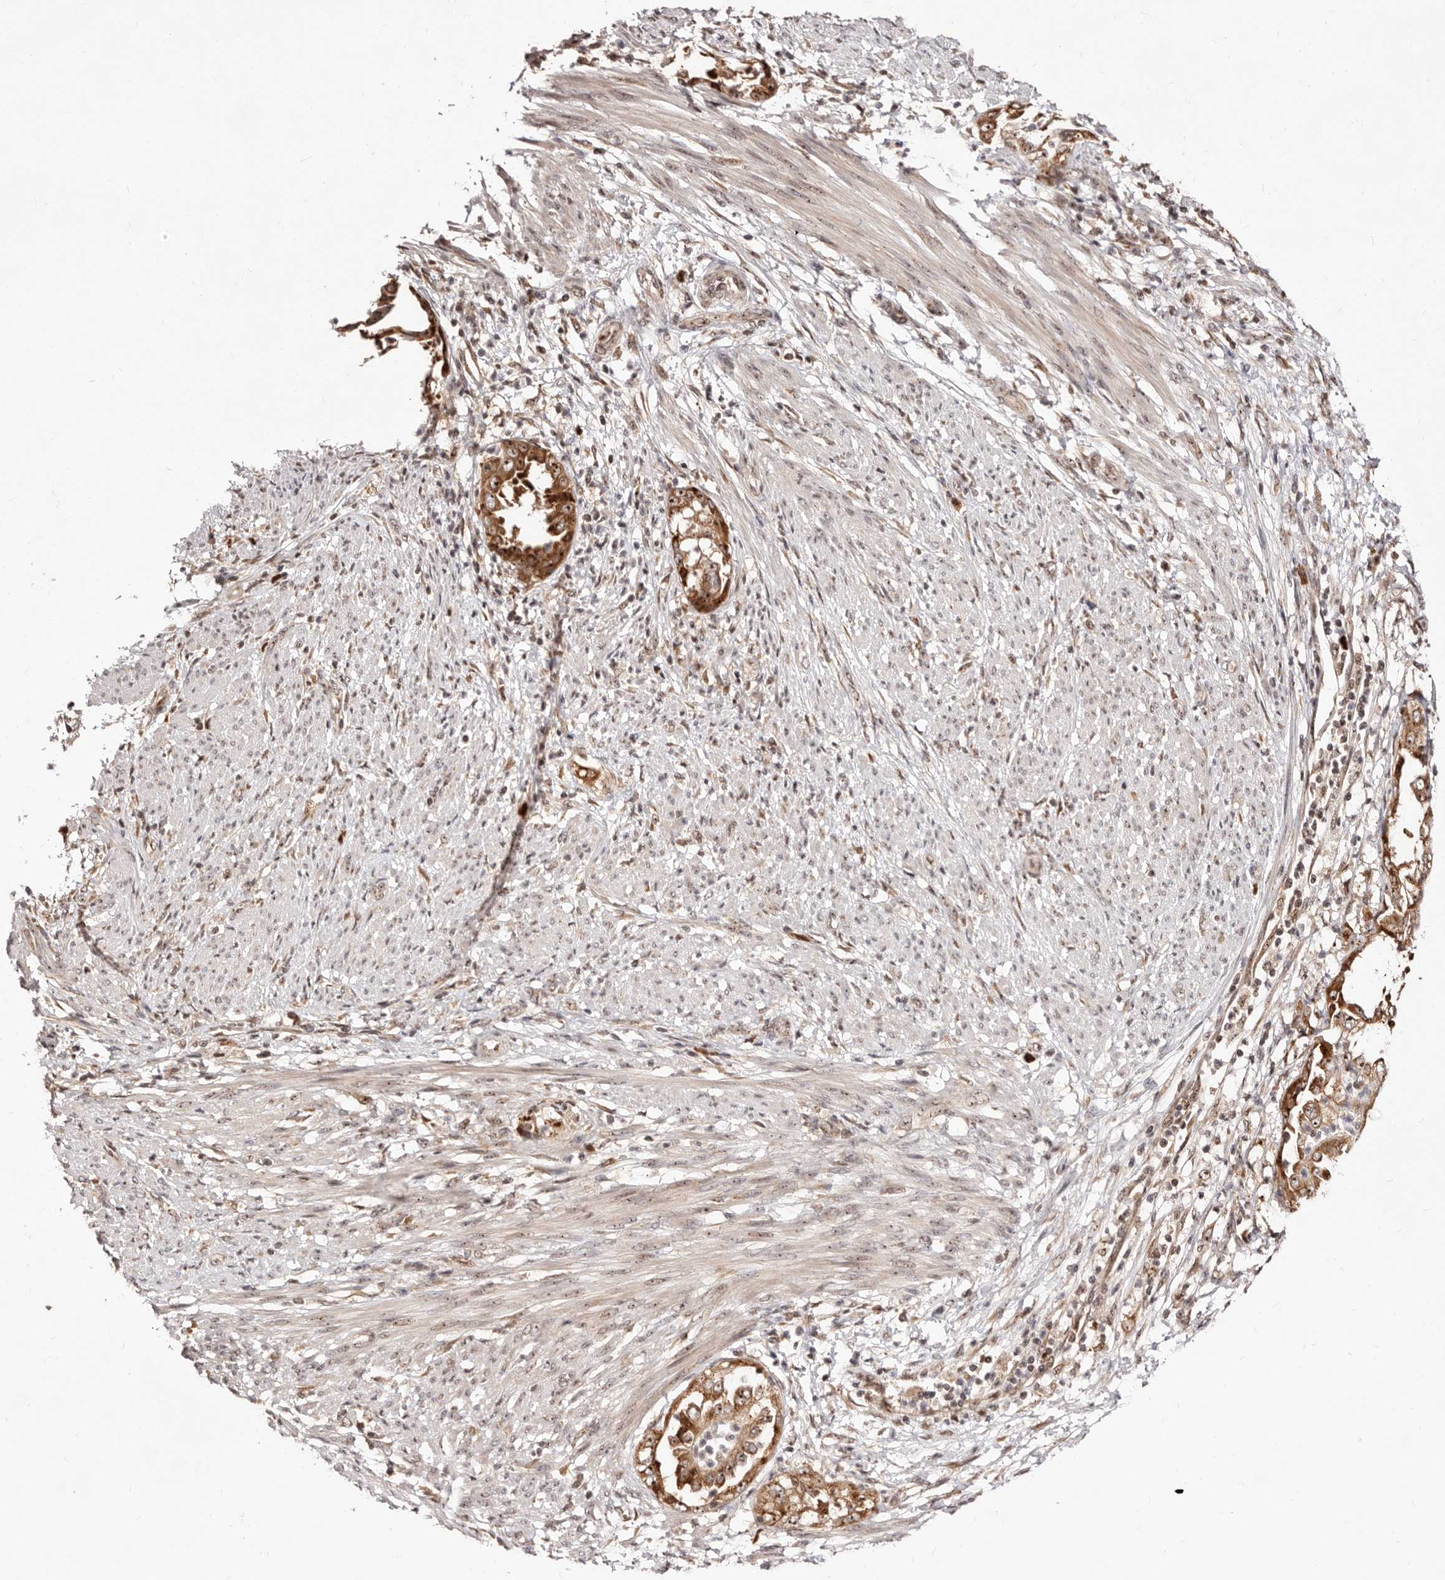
{"staining": {"intensity": "strong", "quantity": ">75%", "location": "cytoplasmic/membranous,nuclear"}, "tissue": "endometrial cancer", "cell_type": "Tumor cells", "image_type": "cancer", "snomed": [{"axis": "morphology", "description": "Adenocarcinoma, NOS"}, {"axis": "topography", "description": "Endometrium"}], "caption": "High-magnification brightfield microscopy of endometrial cancer (adenocarcinoma) stained with DAB (3,3'-diaminobenzidine) (brown) and counterstained with hematoxylin (blue). tumor cells exhibit strong cytoplasmic/membranous and nuclear staining is identified in approximately>75% of cells. The staining is performed using DAB brown chromogen to label protein expression. The nuclei are counter-stained blue using hematoxylin.", "gene": "APOL6", "patient": {"sex": "female", "age": 85}}